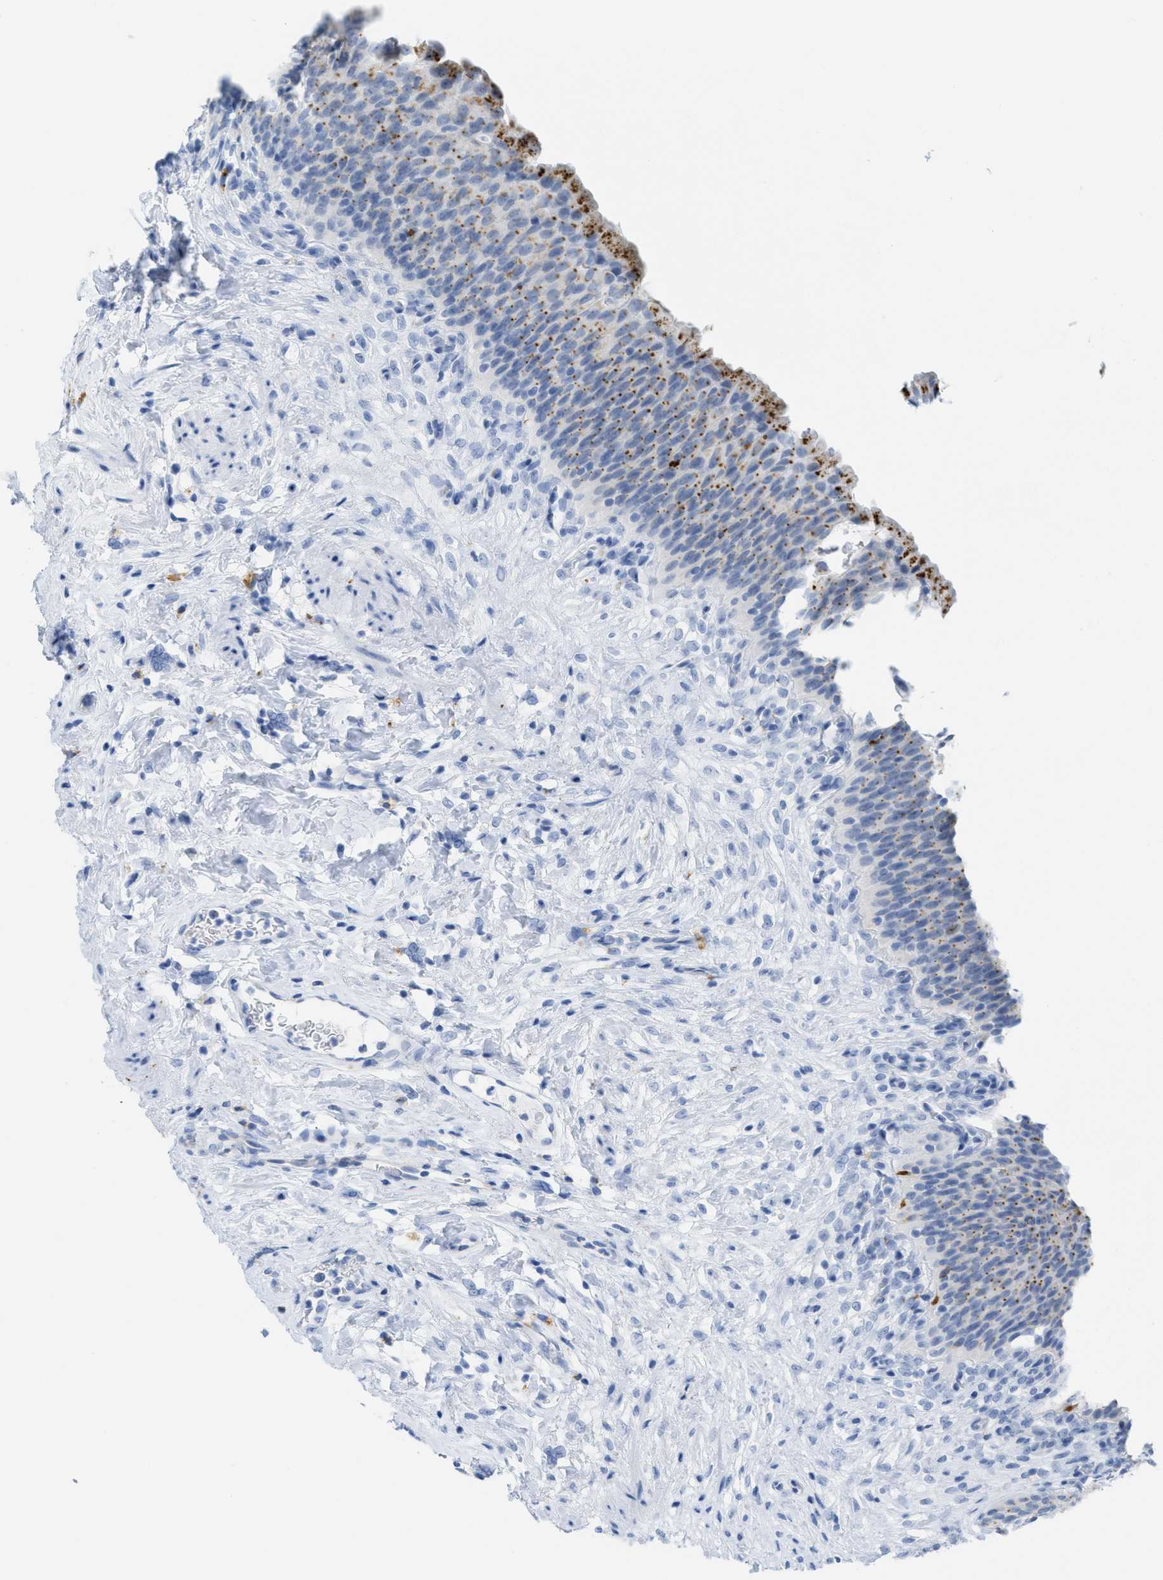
{"staining": {"intensity": "moderate", "quantity": "<25%", "location": "cytoplasmic/membranous"}, "tissue": "urinary bladder", "cell_type": "Urothelial cells", "image_type": "normal", "snomed": [{"axis": "morphology", "description": "Normal tissue, NOS"}, {"axis": "topography", "description": "Urinary bladder"}], "caption": "Moderate cytoplasmic/membranous protein expression is seen in about <25% of urothelial cells in urinary bladder. The staining is performed using DAB brown chromogen to label protein expression. The nuclei are counter-stained blue using hematoxylin.", "gene": "WDR4", "patient": {"sex": "female", "age": 79}}